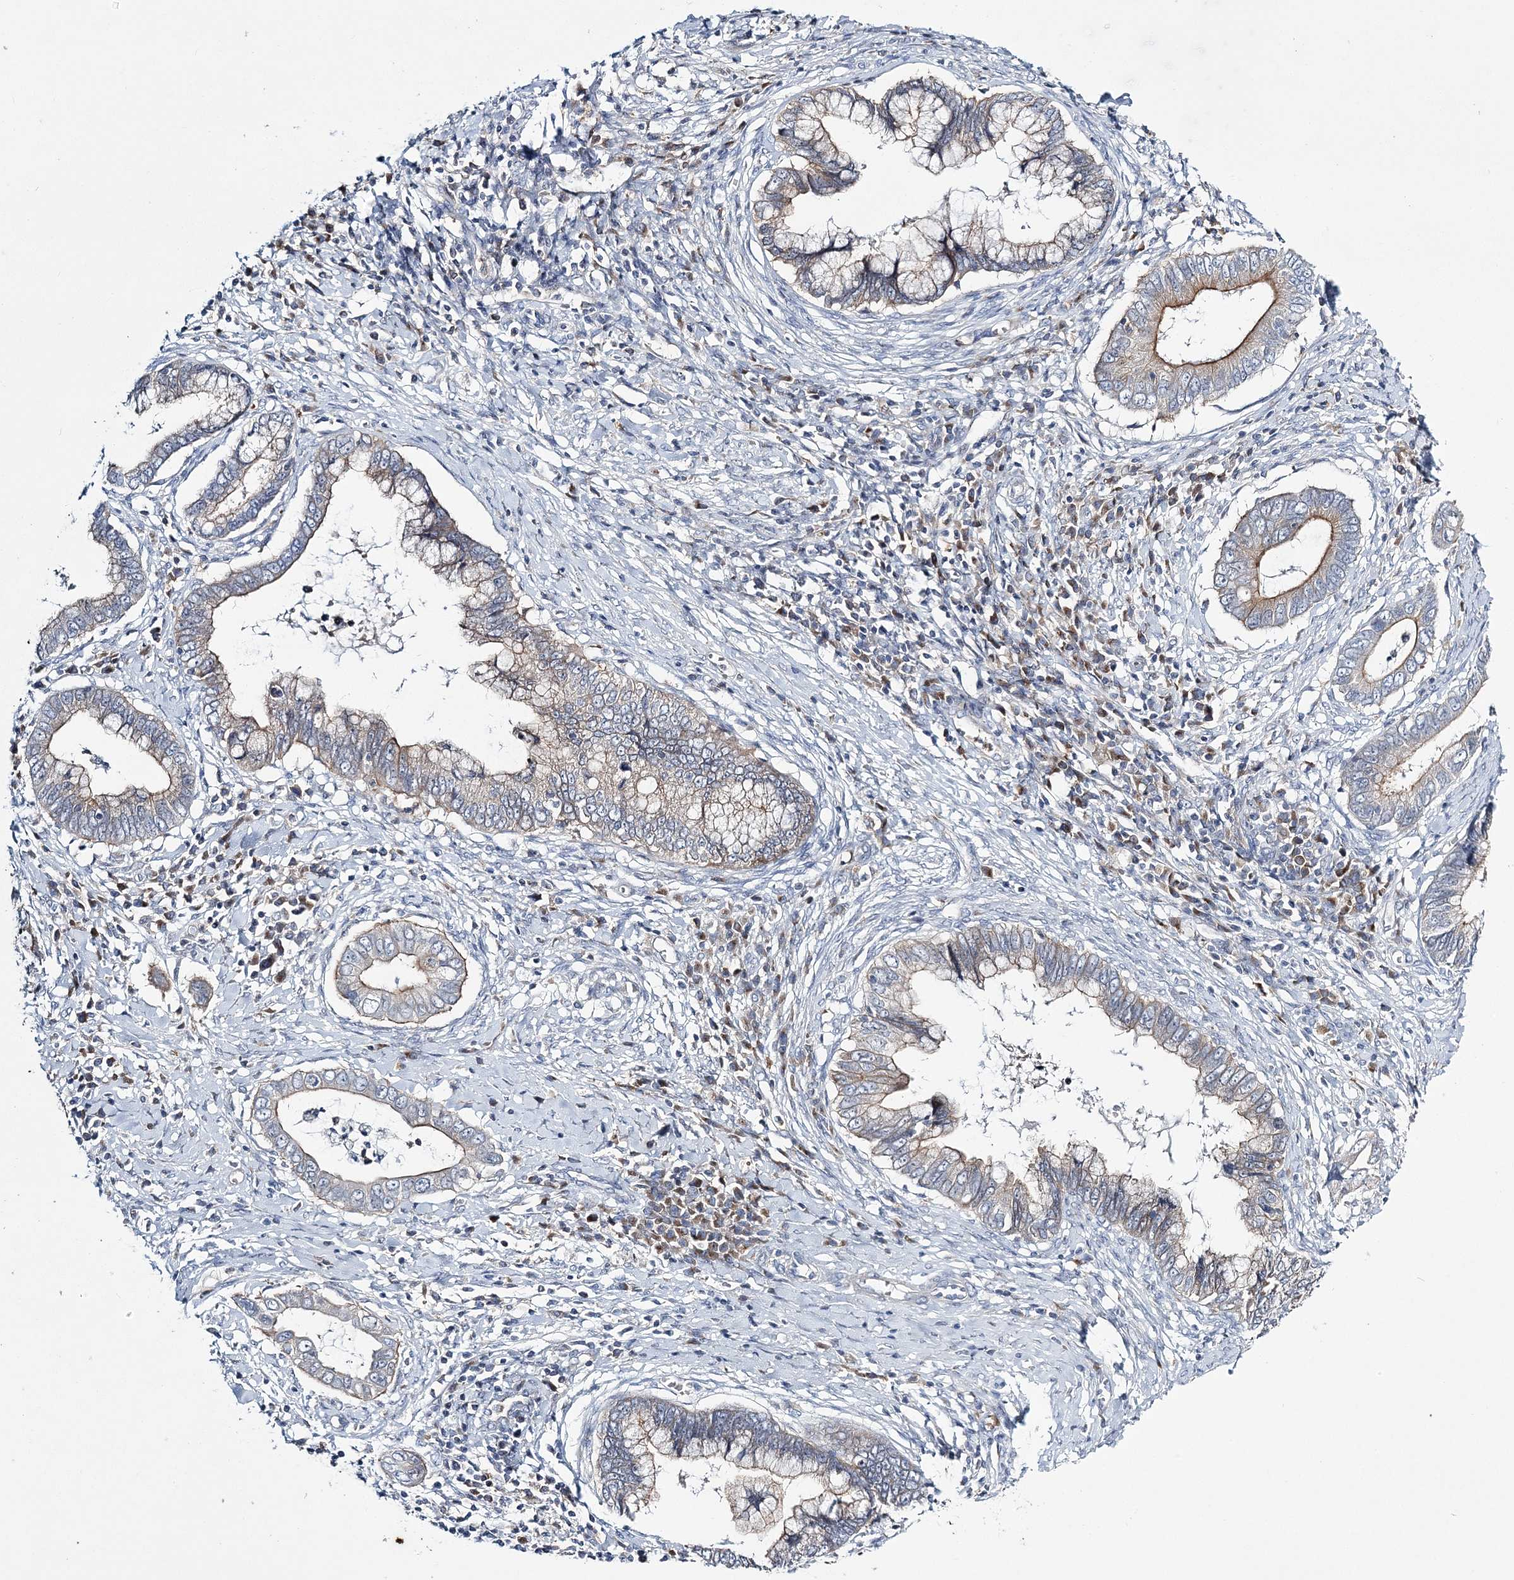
{"staining": {"intensity": "negative", "quantity": "none", "location": "none"}, "tissue": "cervical cancer", "cell_type": "Tumor cells", "image_type": "cancer", "snomed": [{"axis": "morphology", "description": "Adenocarcinoma, NOS"}, {"axis": "topography", "description": "Cervix"}], "caption": "High magnification brightfield microscopy of cervical cancer stained with DAB (3,3'-diaminobenzidine) (brown) and counterstained with hematoxylin (blue): tumor cells show no significant positivity.", "gene": "ATP11B", "patient": {"sex": "female", "age": 44}}